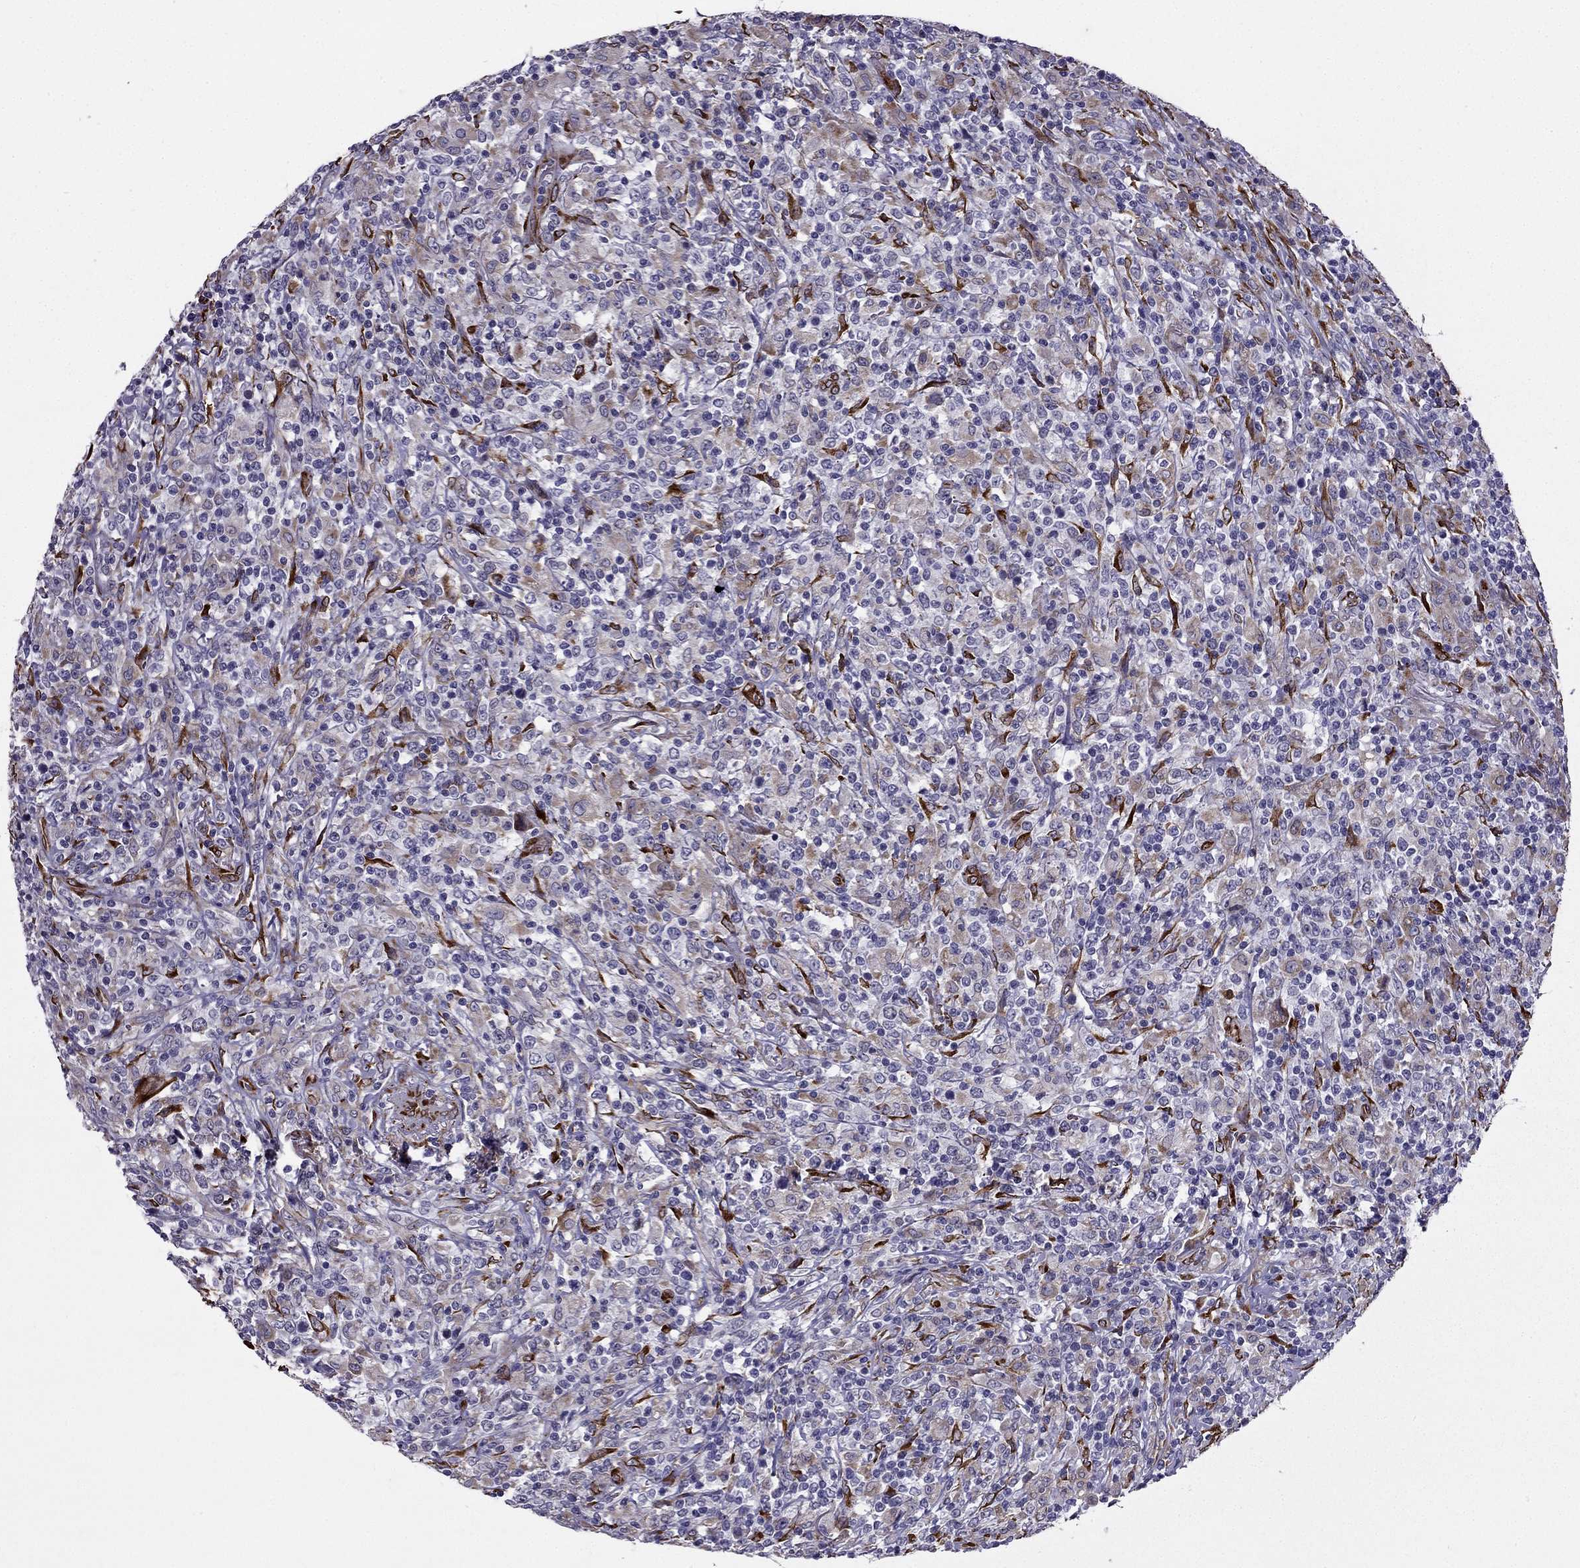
{"staining": {"intensity": "negative", "quantity": "none", "location": "none"}, "tissue": "lymphoma", "cell_type": "Tumor cells", "image_type": "cancer", "snomed": [{"axis": "morphology", "description": "Malignant lymphoma, non-Hodgkin's type, High grade"}, {"axis": "topography", "description": "Lung"}], "caption": "IHC micrograph of malignant lymphoma, non-Hodgkin's type (high-grade) stained for a protein (brown), which demonstrates no staining in tumor cells.", "gene": "IKBIP", "patient": {"sex": "male", "age": 79}}